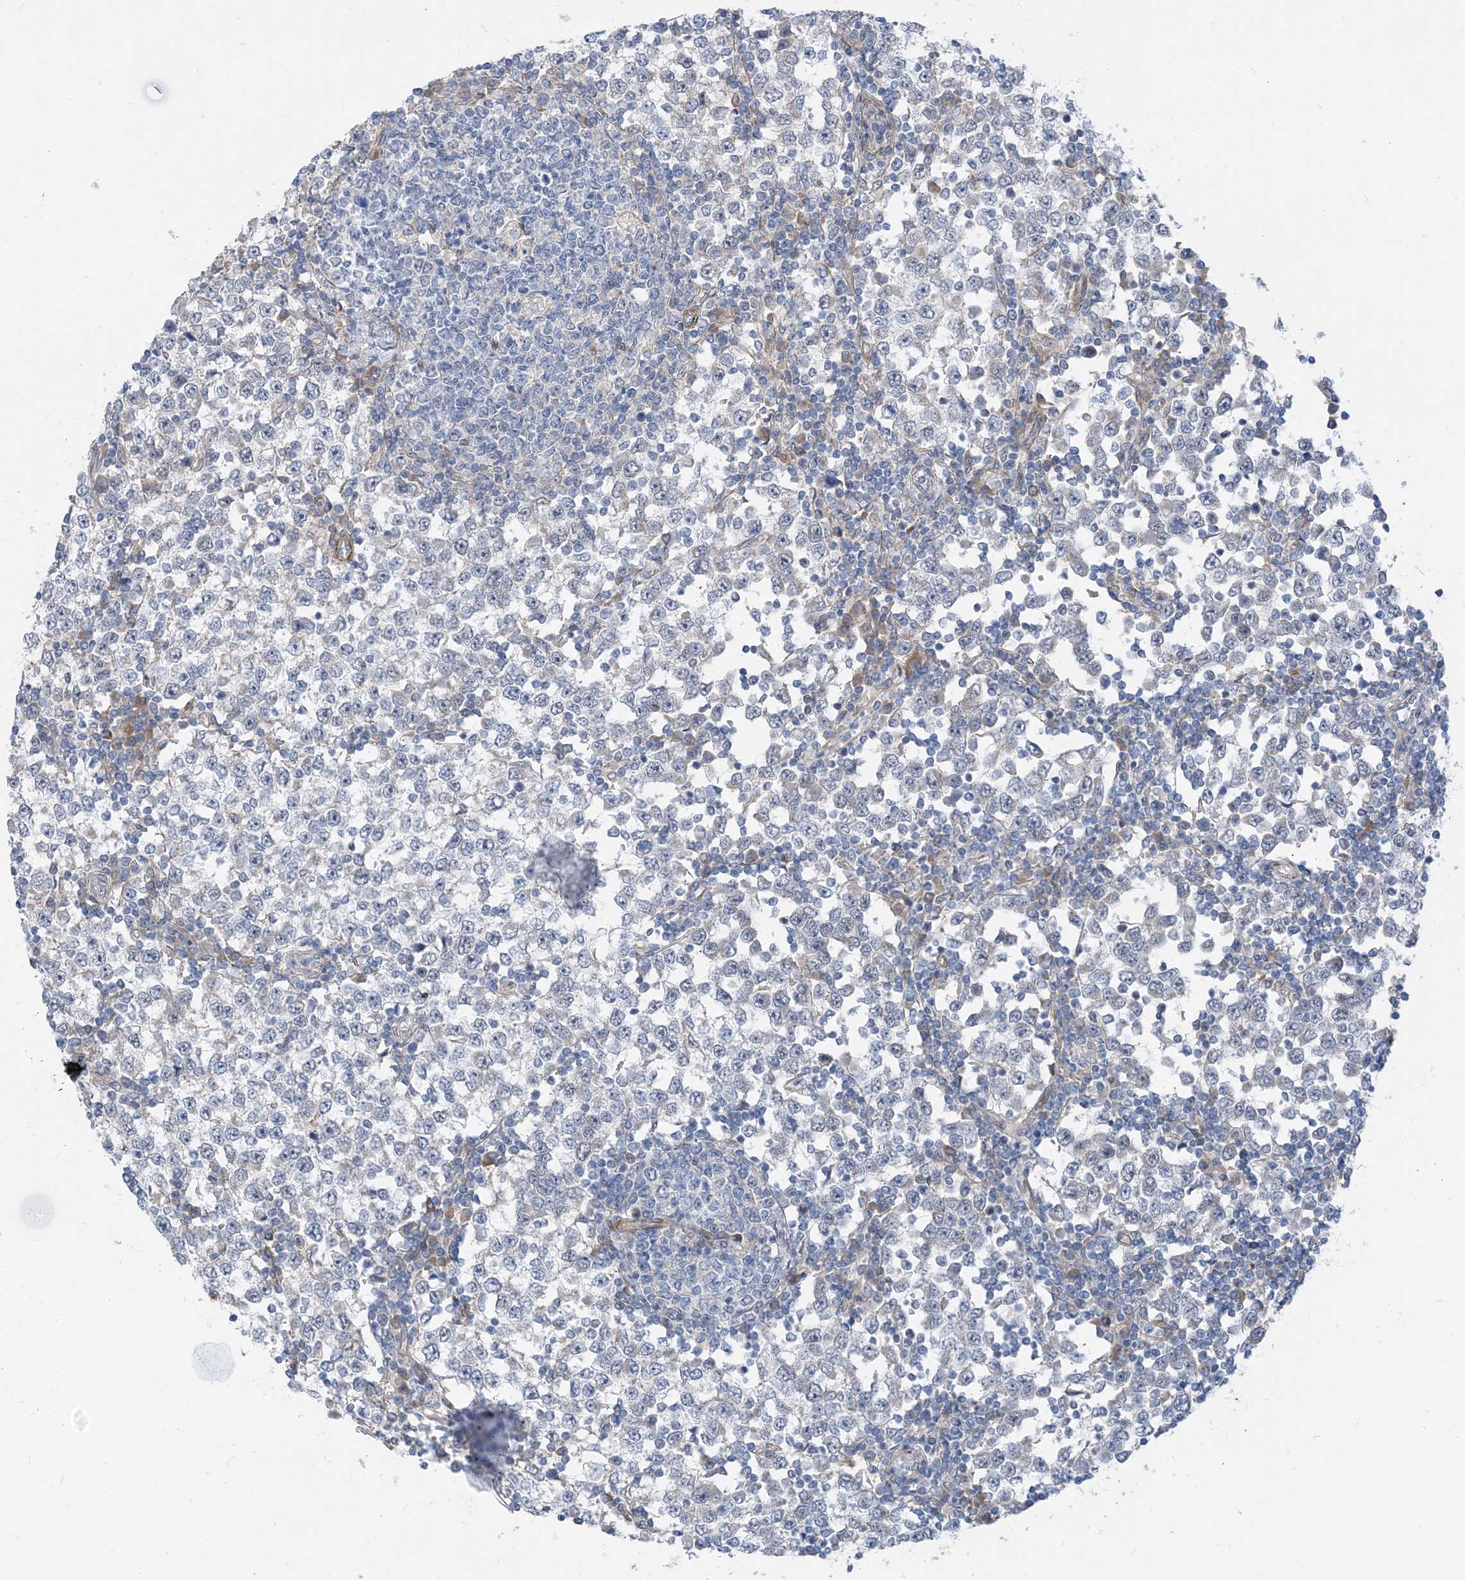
{"staining": {"intensity": "negative", "quantity": "none", "location": "none"}, "tissue": "testis cancer", "cell_type": "Tumor cells", "image_type": "cancer", "snomed": [{"axis": "morphology", "description": "Seminoma, NOS"}, {"axis": "topography", "description": "Testis"}], "caption": "An image of human testis cancer (seminoma) is negative for staining in tumor cells.", "gene": "PLEKHA3", "patient": {"sex": "male", "age": 65}}